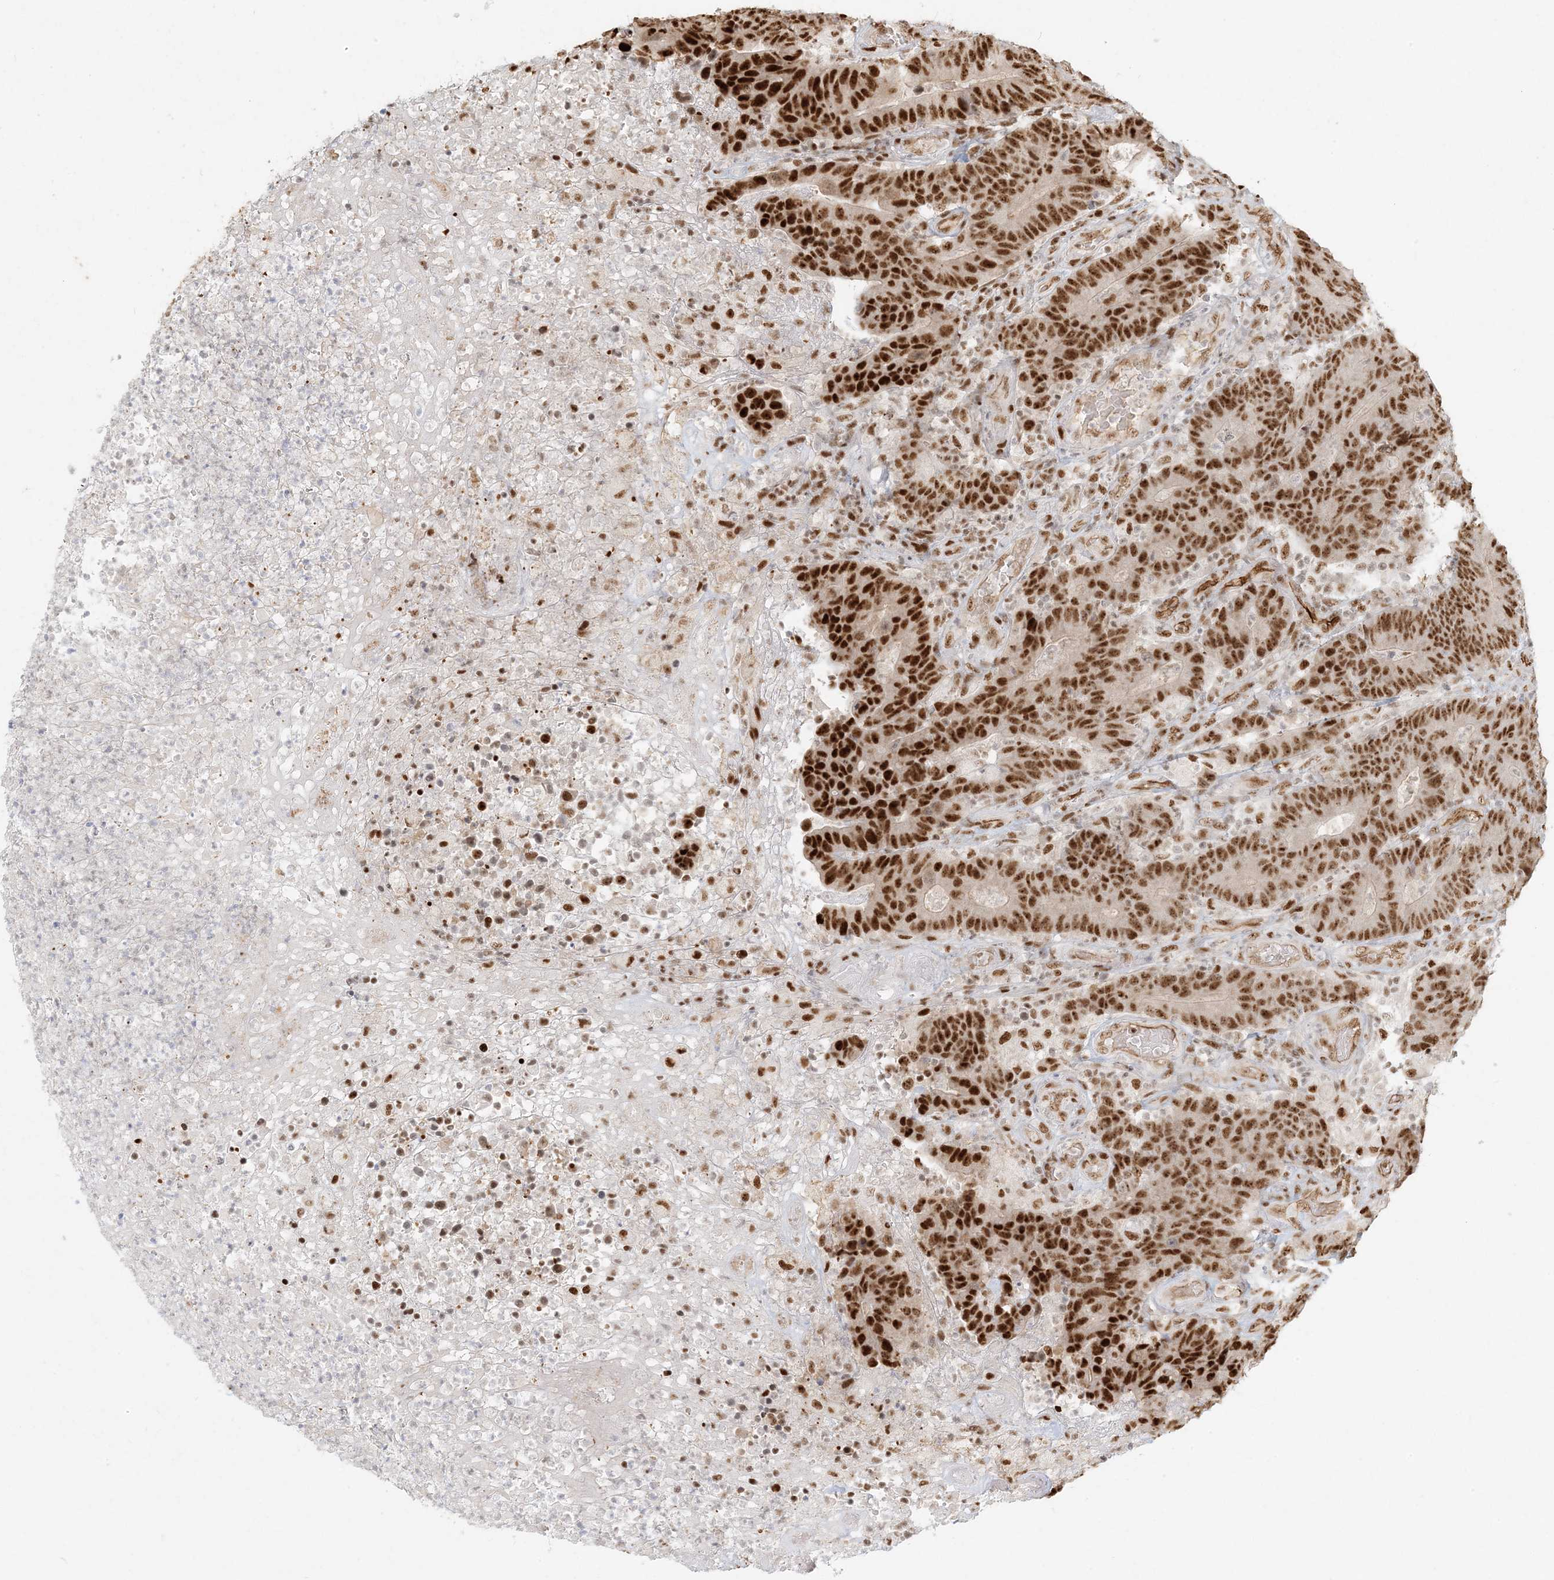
{"staining": {"intensity": "strong", "quantity": ">75%", "location": "nuclear"}, "tissue": "colorectal cancer", "cell_type": "Tumor cells", "image_type": "cancer", "snomed": [{"axis": "morphology", "description": "Normal tissue, NOS"}, {"axis": "morphology", "description": "Adenocarcinoma, NOS"}, {"axis": "topography", "description": "Colon"}], "caption": "Colorectal cancer (adenocarcinoma) stained with DAB immunohistochemistry reveals high levels of strong nuclear positivity in about >75% of tumor cells. Using DAB (3,3'-diaminobenzidine) (brown) and hematoxylin (blue) stains, captured at high magnification using brightfield microscopy.", "gene": "CKS2", "patient": {"sex": "female", "age": 75}}